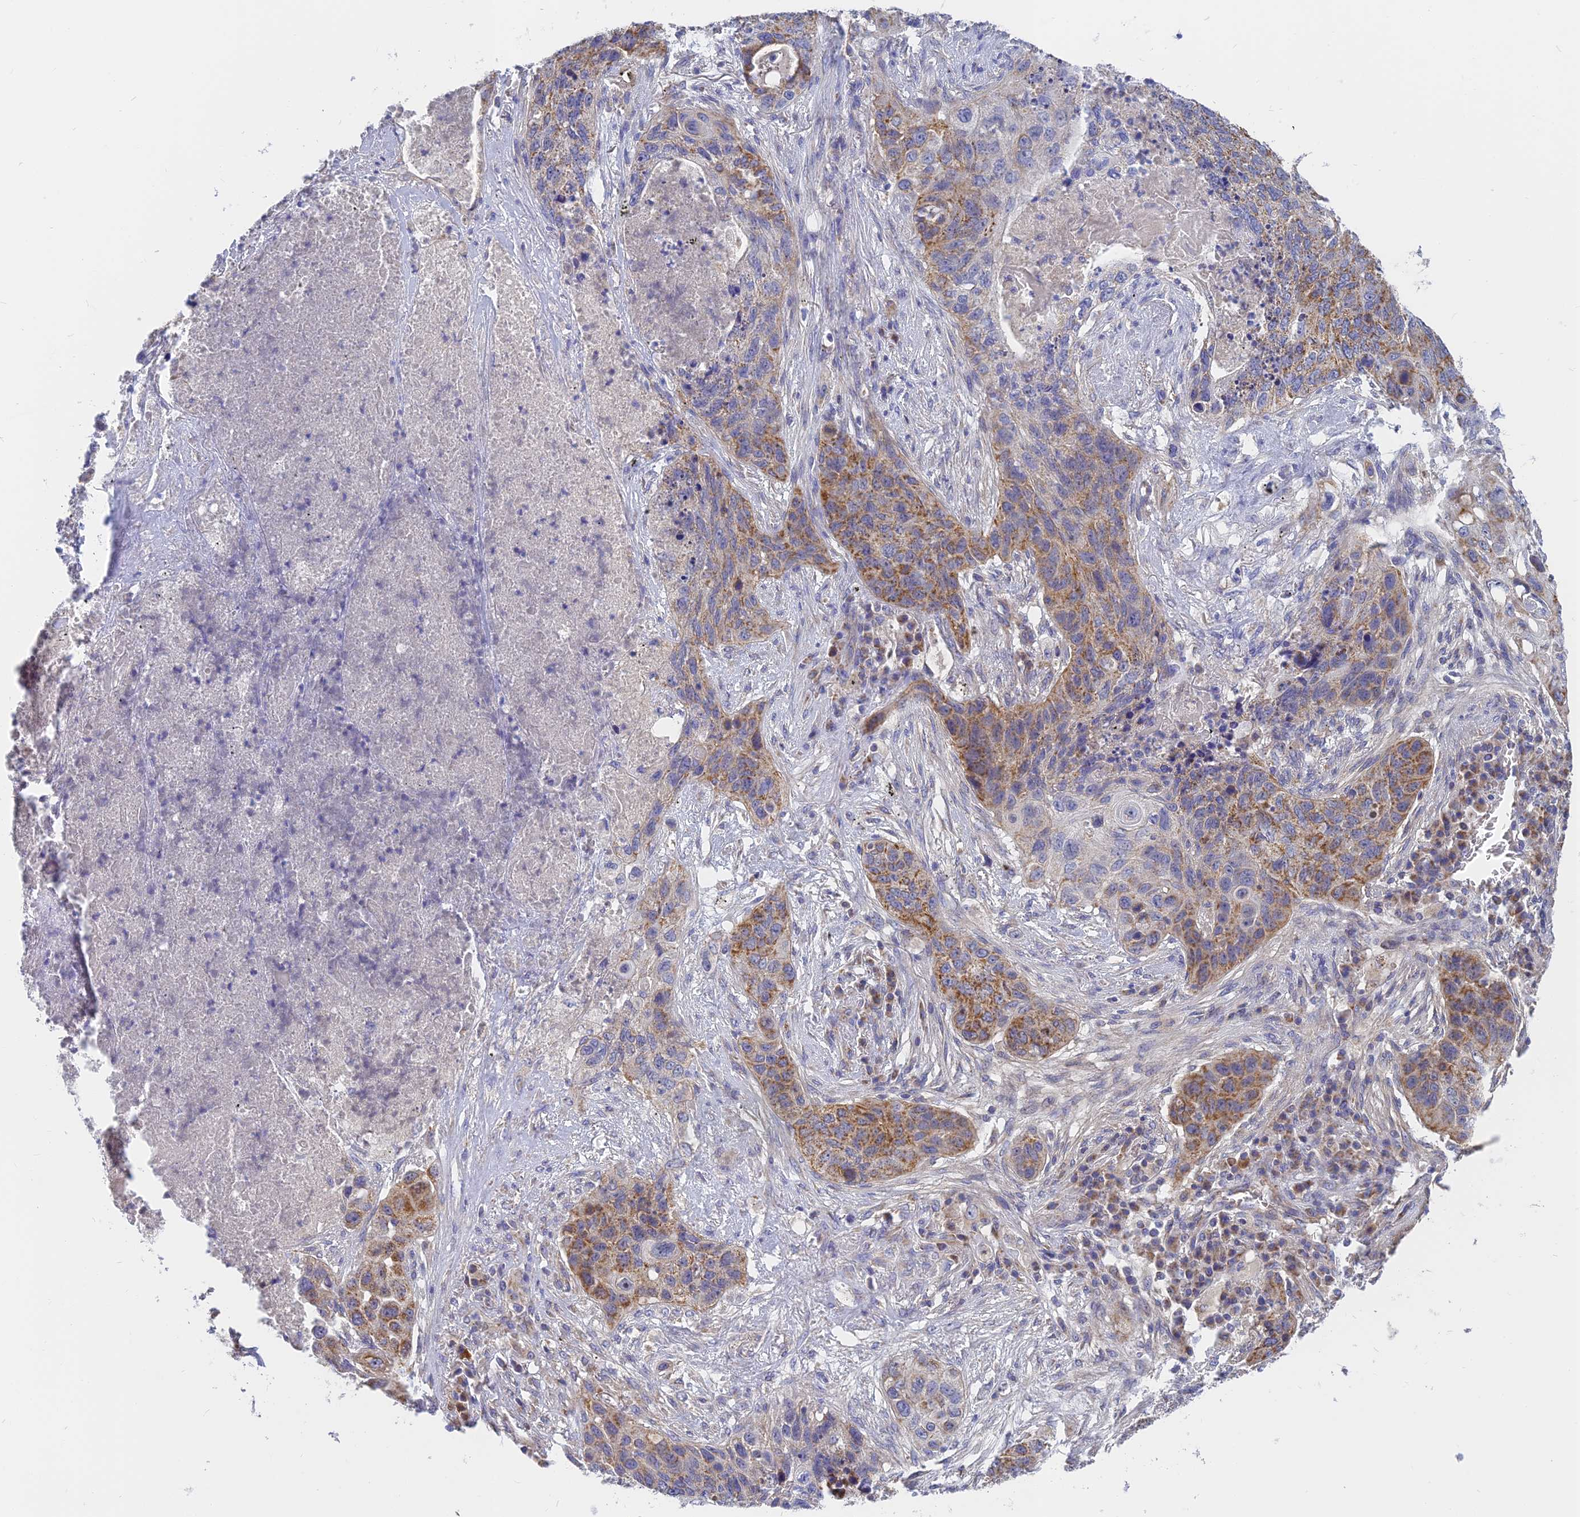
{"staining": {"intensity": "moderate", "quantity": ">75%", "location": "cytoplasmic/membranous"}, "tissue": "lung cancer", "cell_type": "Tumor cells", "image_type": "cancer", "snomed": [{"axis": "morphology", "description": "Squamous cell carcinoma, NOS"}, {"axis": "topography", "description": "Lung"}], "caption": "A photomicrograph of human squamous cell carcinoma (lung) stained for a protein demonstrates moderate cytoplasmic/membranous brown staining in tumor cells. (IHC, brightfield microscopy, high magnification).", "gene": "MRPL15", "patient": {"sex": "female", "age": 63}}